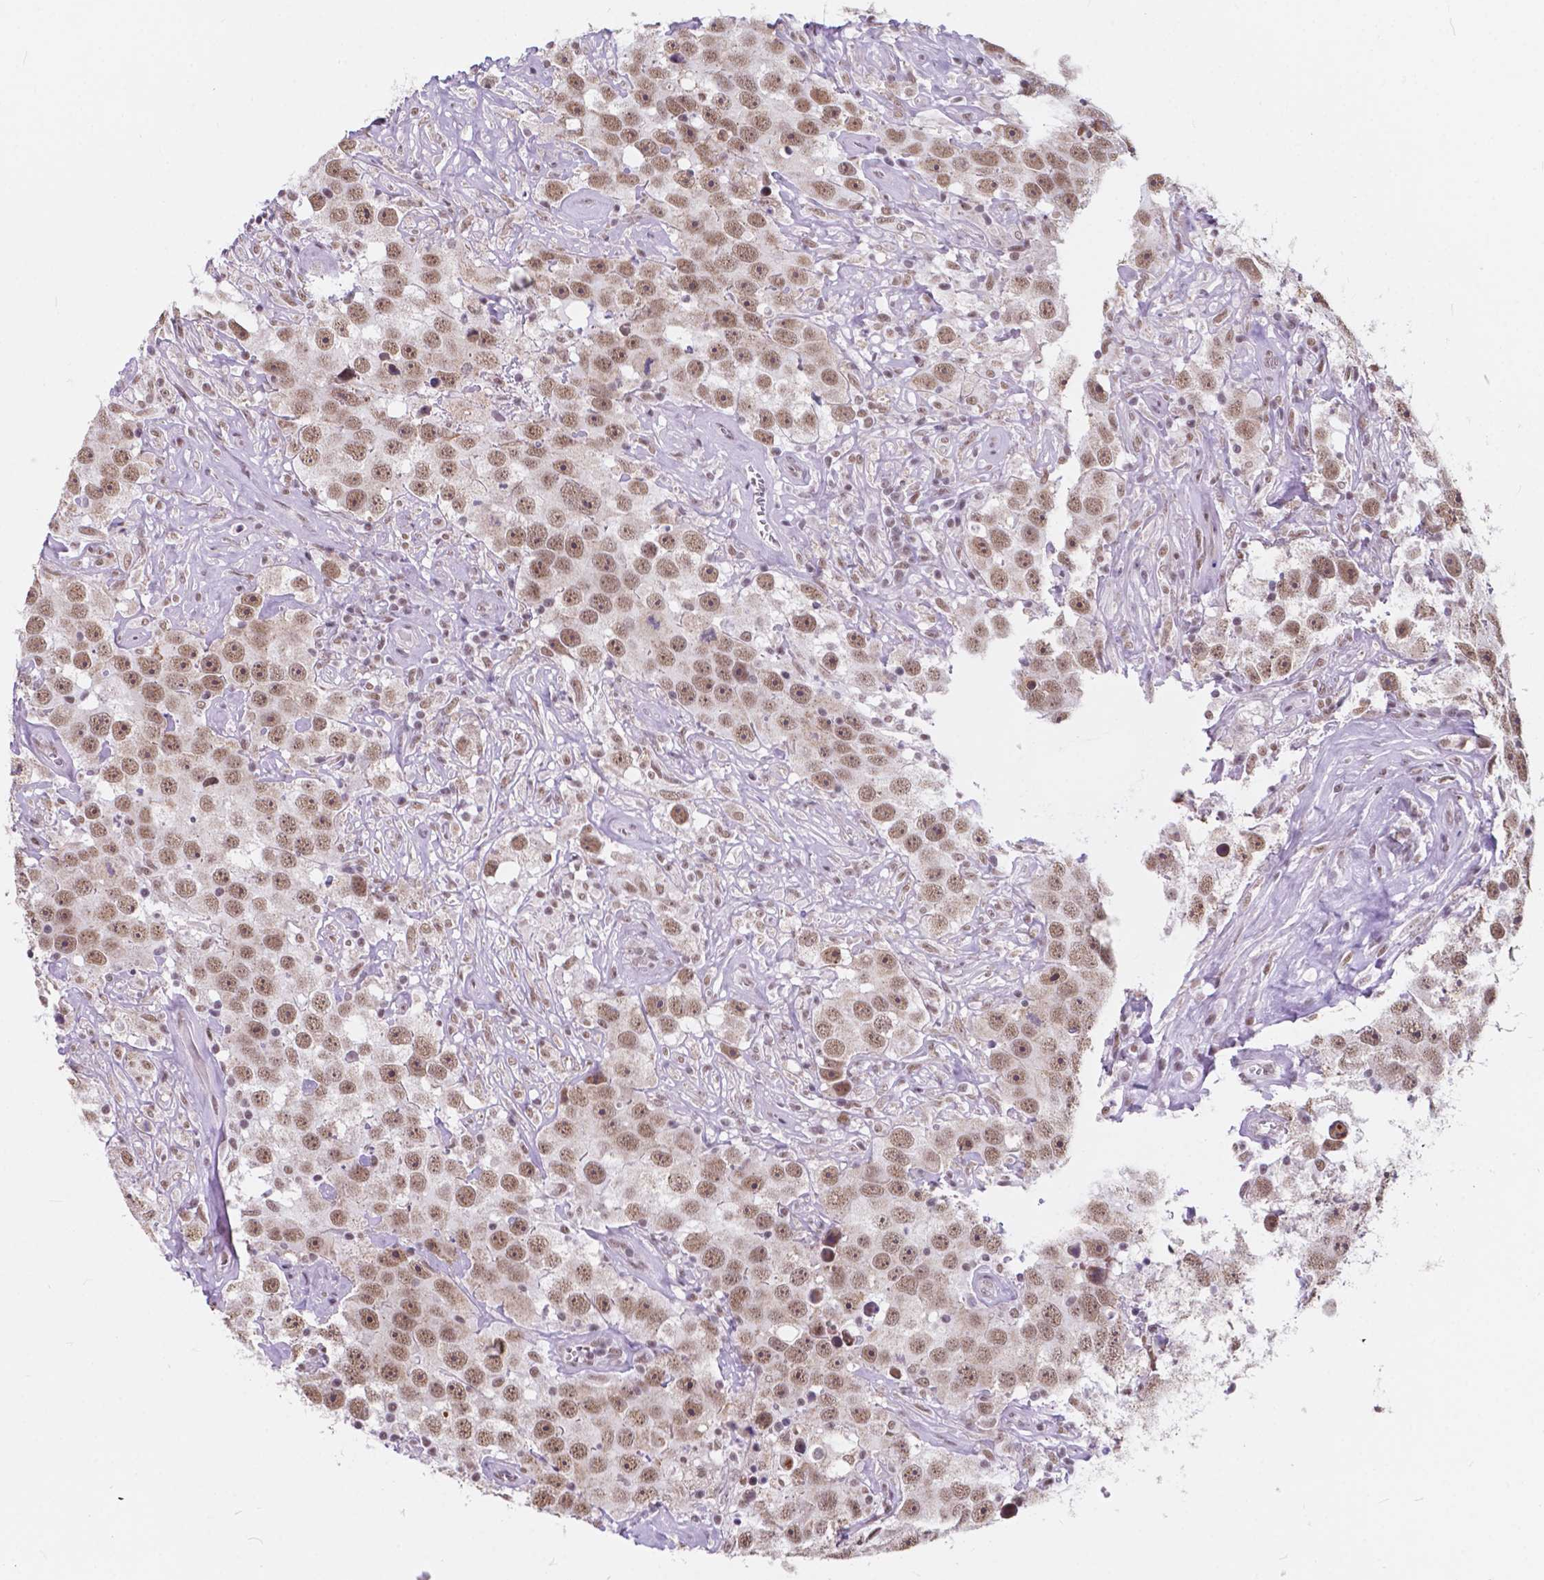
{"staining": {"intensity": "moderate", "quantity": ">75%", "location": "nuclear"}, "tissue": "testis cancer", "cell_type": "Tumor cells", "image_type": "cancer", "snomed": [{"axis": "morphology", "description": "Seminoma, NOS"}, {"axis": "topography", "description": "Testis"}], "caption": "Immunohistochemical staining of human testis cancer reveals moderate nuclear protein staining in approximately >75% of tumor cells.", "gene": "BCAS2", "patient": {"sex": "male", "age": 49}}